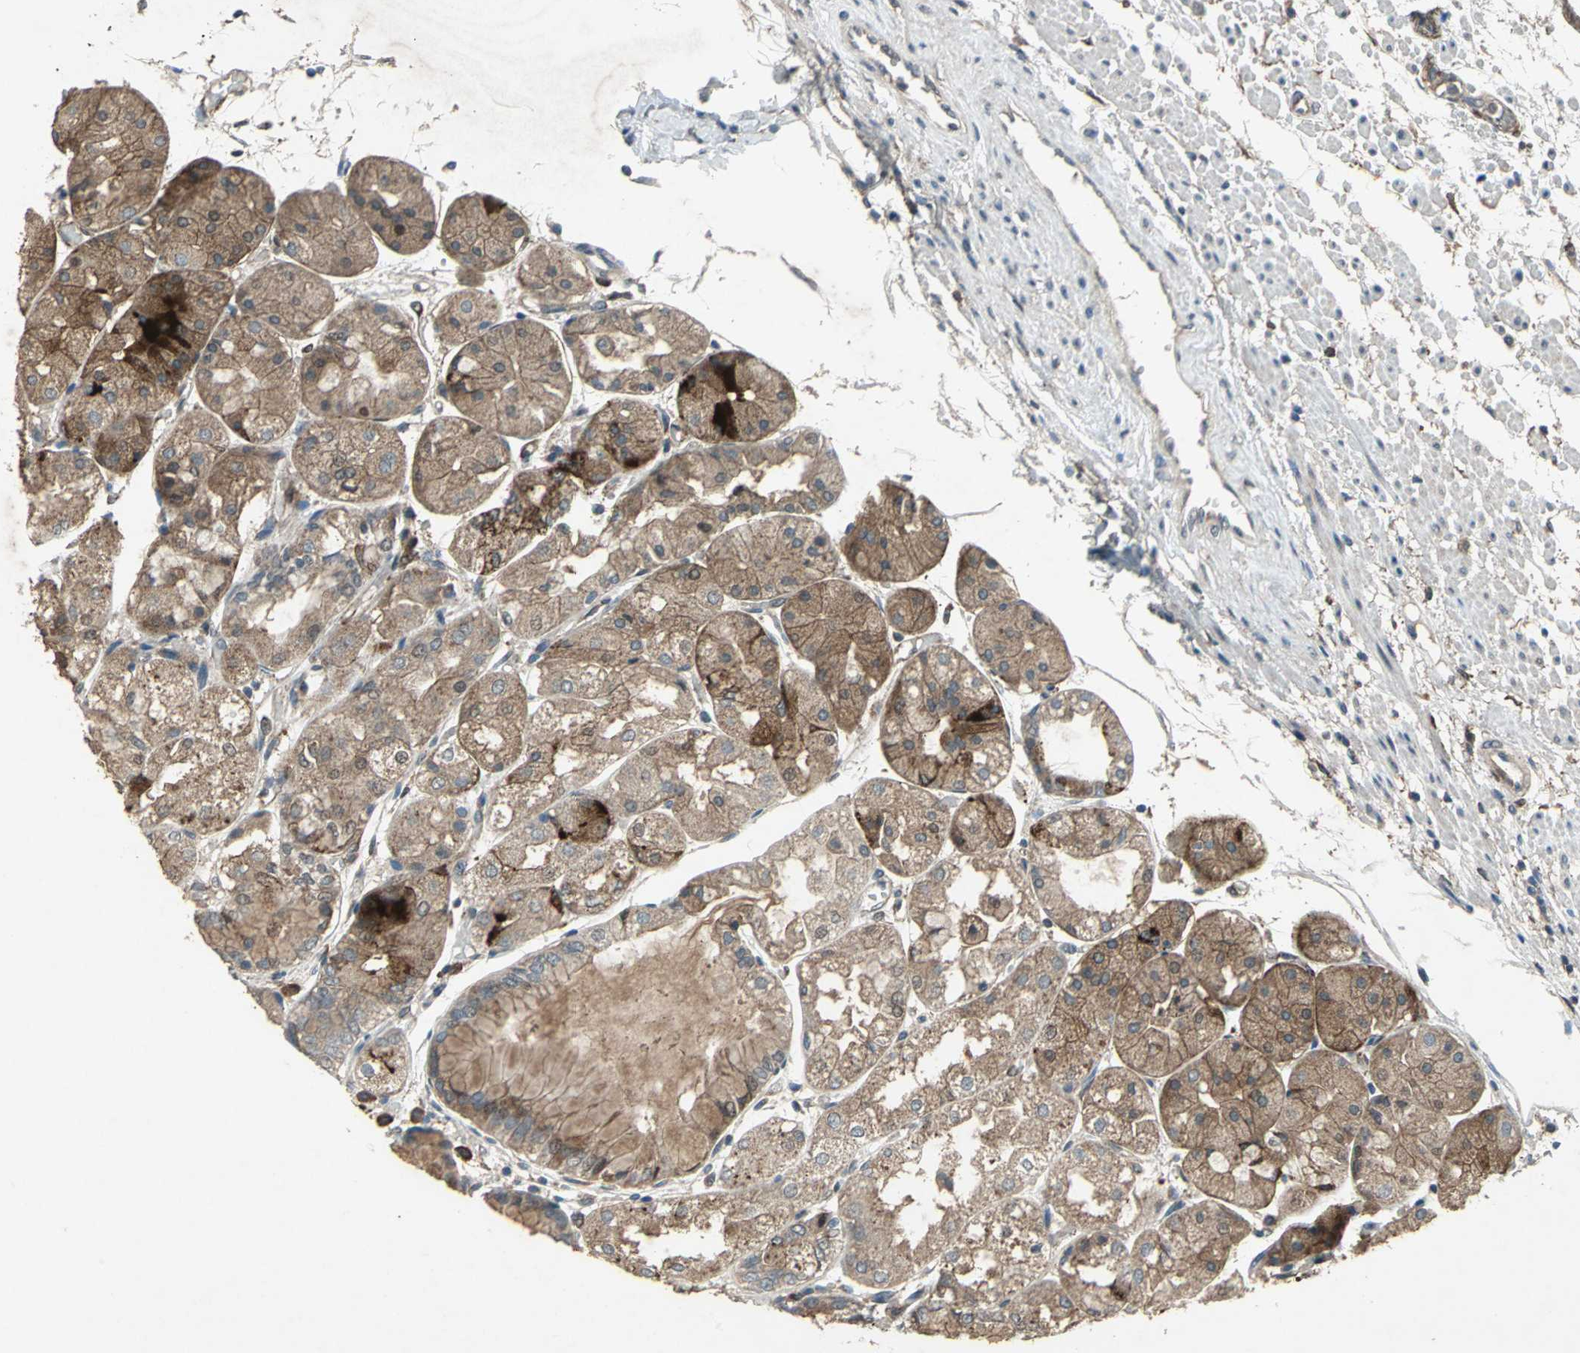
{"staining": {"intensity": "moderate", "quantity": ">75%", "location": "cytoplasmic/membranous"}, "tissue": "stomach", "cell_type": "Glandular cells", "image_type": "normal", "snomed": [{"axis": "morphology", "description": "Normal tissue, NOS"}, {"axis": "topography", "description": "Stomach, upper"}], "caption": "Stomach stained for a protein (brown) shows moderate cytoplasmic/membranous positive staining in approximately >75% of glandular cells.", "gene": "SEPTIN4", "patient": {"sex": "male", "age": 72}}